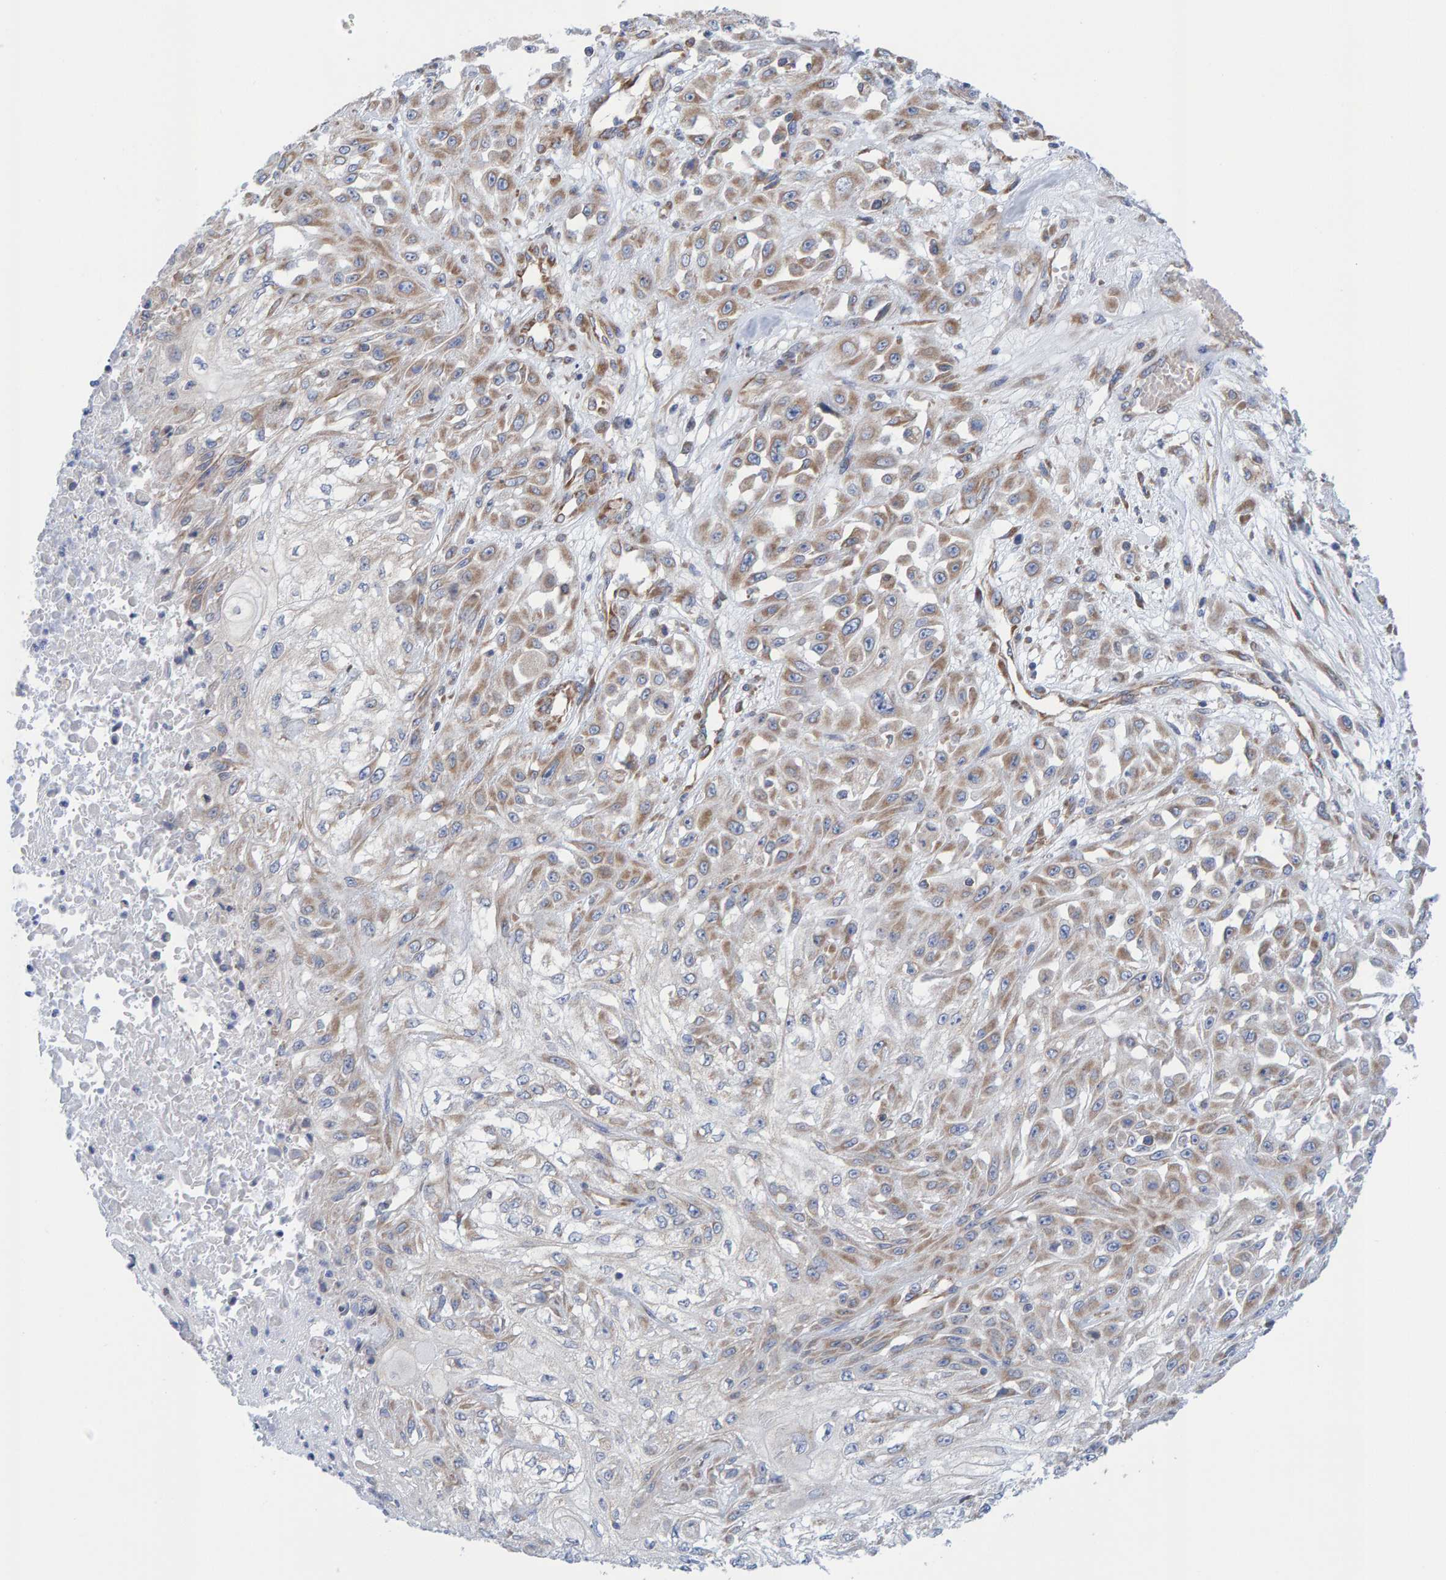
{"staining": {"intensity": "weak", "quantity": ">75%", "location": "cytoplasmic/membranous"}, "tissue": "skin cancer", "cell_type": "Tumor cells", "image_type": "cancer", "snomed": [{"axis": "morphology", "description": "Squamous cell carcinoma, NOS"}, {"axis": "morphology", "description": "Squamous cell carcinoma, metastatic, NOS"}, {"axis": "topography", "description": "Skin"}, {"axis": "topography", "description": "Lymph node"}], "caption": "The image exhibits staining of skin cancer (metastatic squamous cell carcinoma), revealing weak cytoplasmic/membranous protein staining (brown color) within tumor cells.", "gene": "CDK5RAP3", "patient": {"sex": "male", "age": 75}}